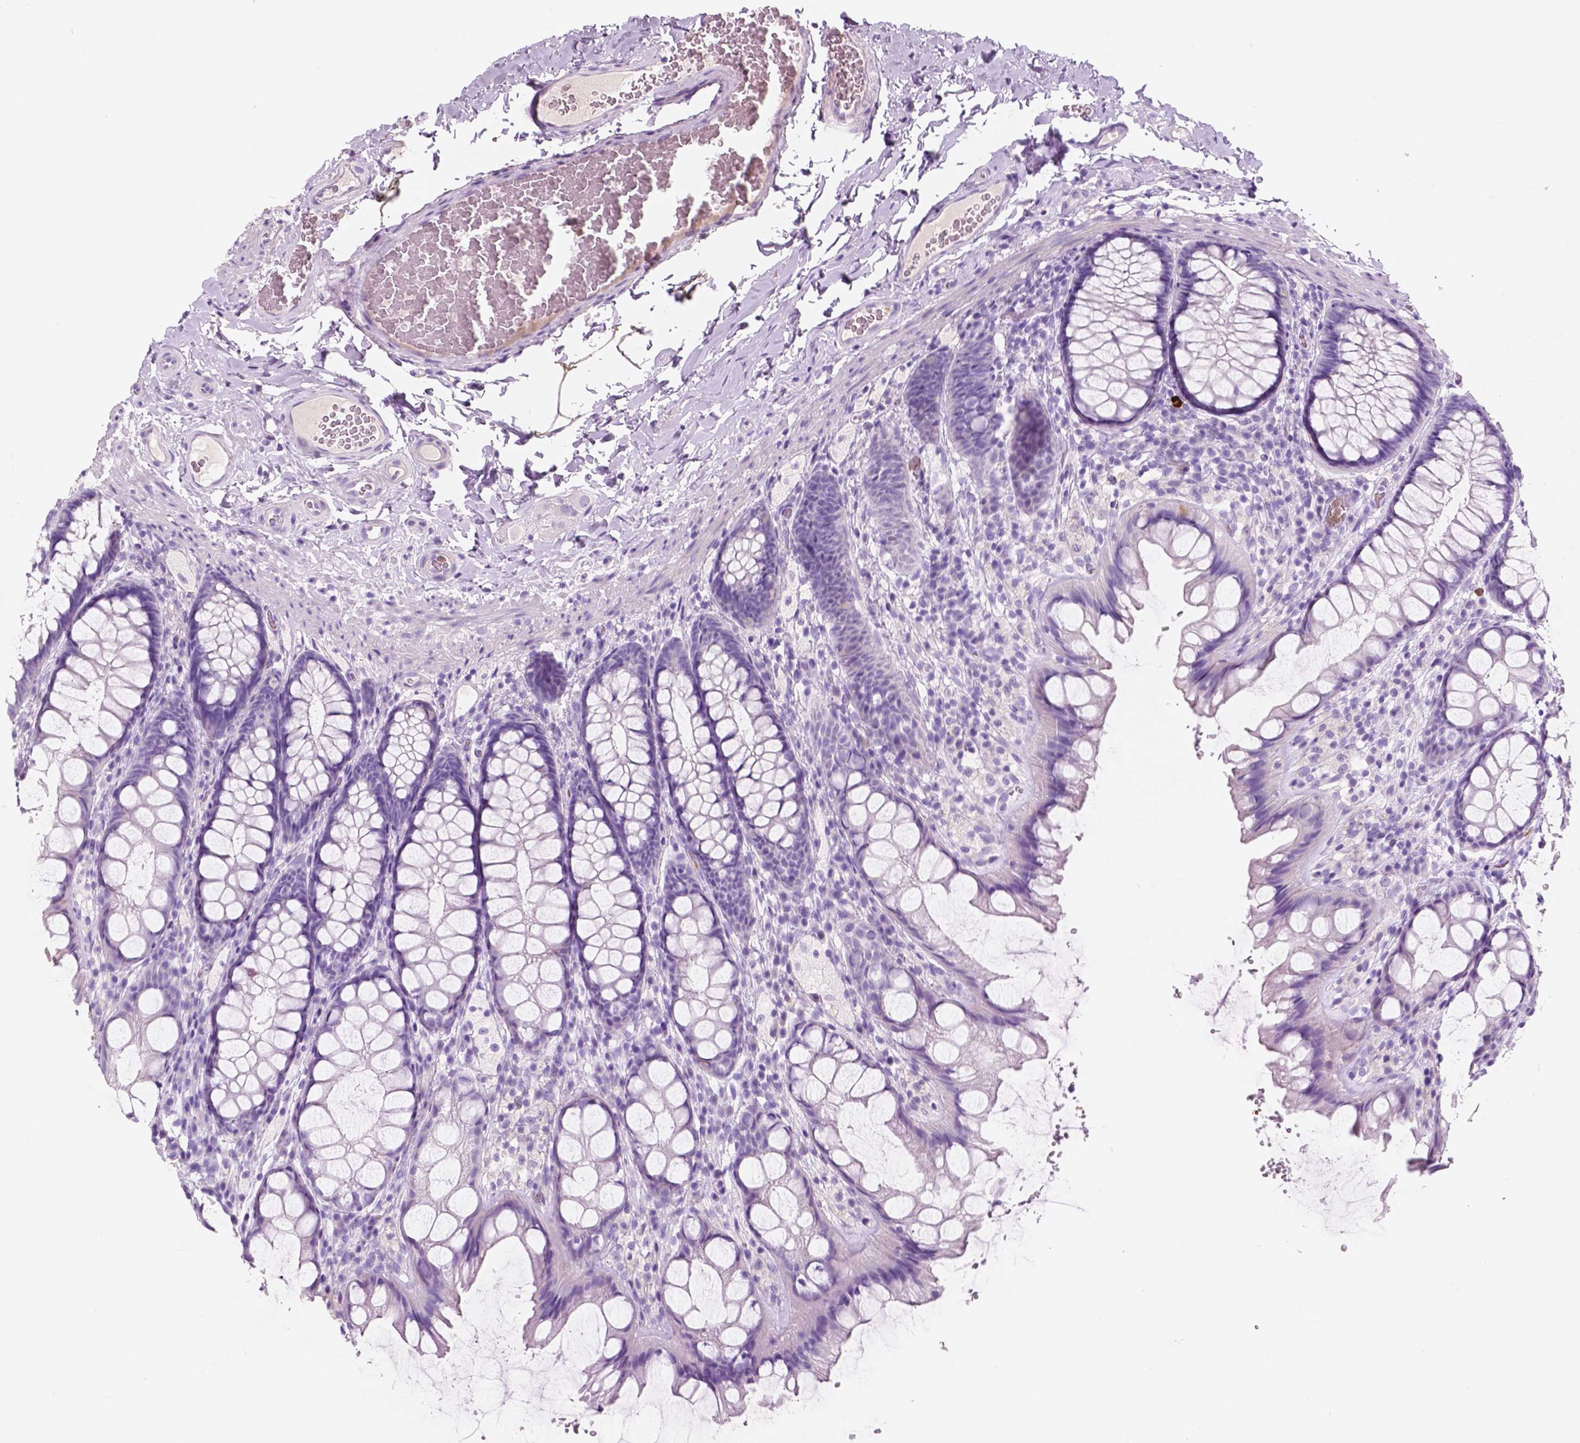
{"staining": {"intensity": "negative", "quantity": "none", "location": "none"}, "tissue": "colon", "cell_type": "Endothelial cells", "image_type": "normal", "snomed": [{"axis": "morphology", "description": "Normal tissue, NOS"}, {"axis": "topography", "description": "Colon"}], "caption": "The immunohistochemistry (IHC) micrograph has no significant staining in endothelial cells of colon.", "gene": "CUZD1", "patient": {"sex": "male", "age": 47}}